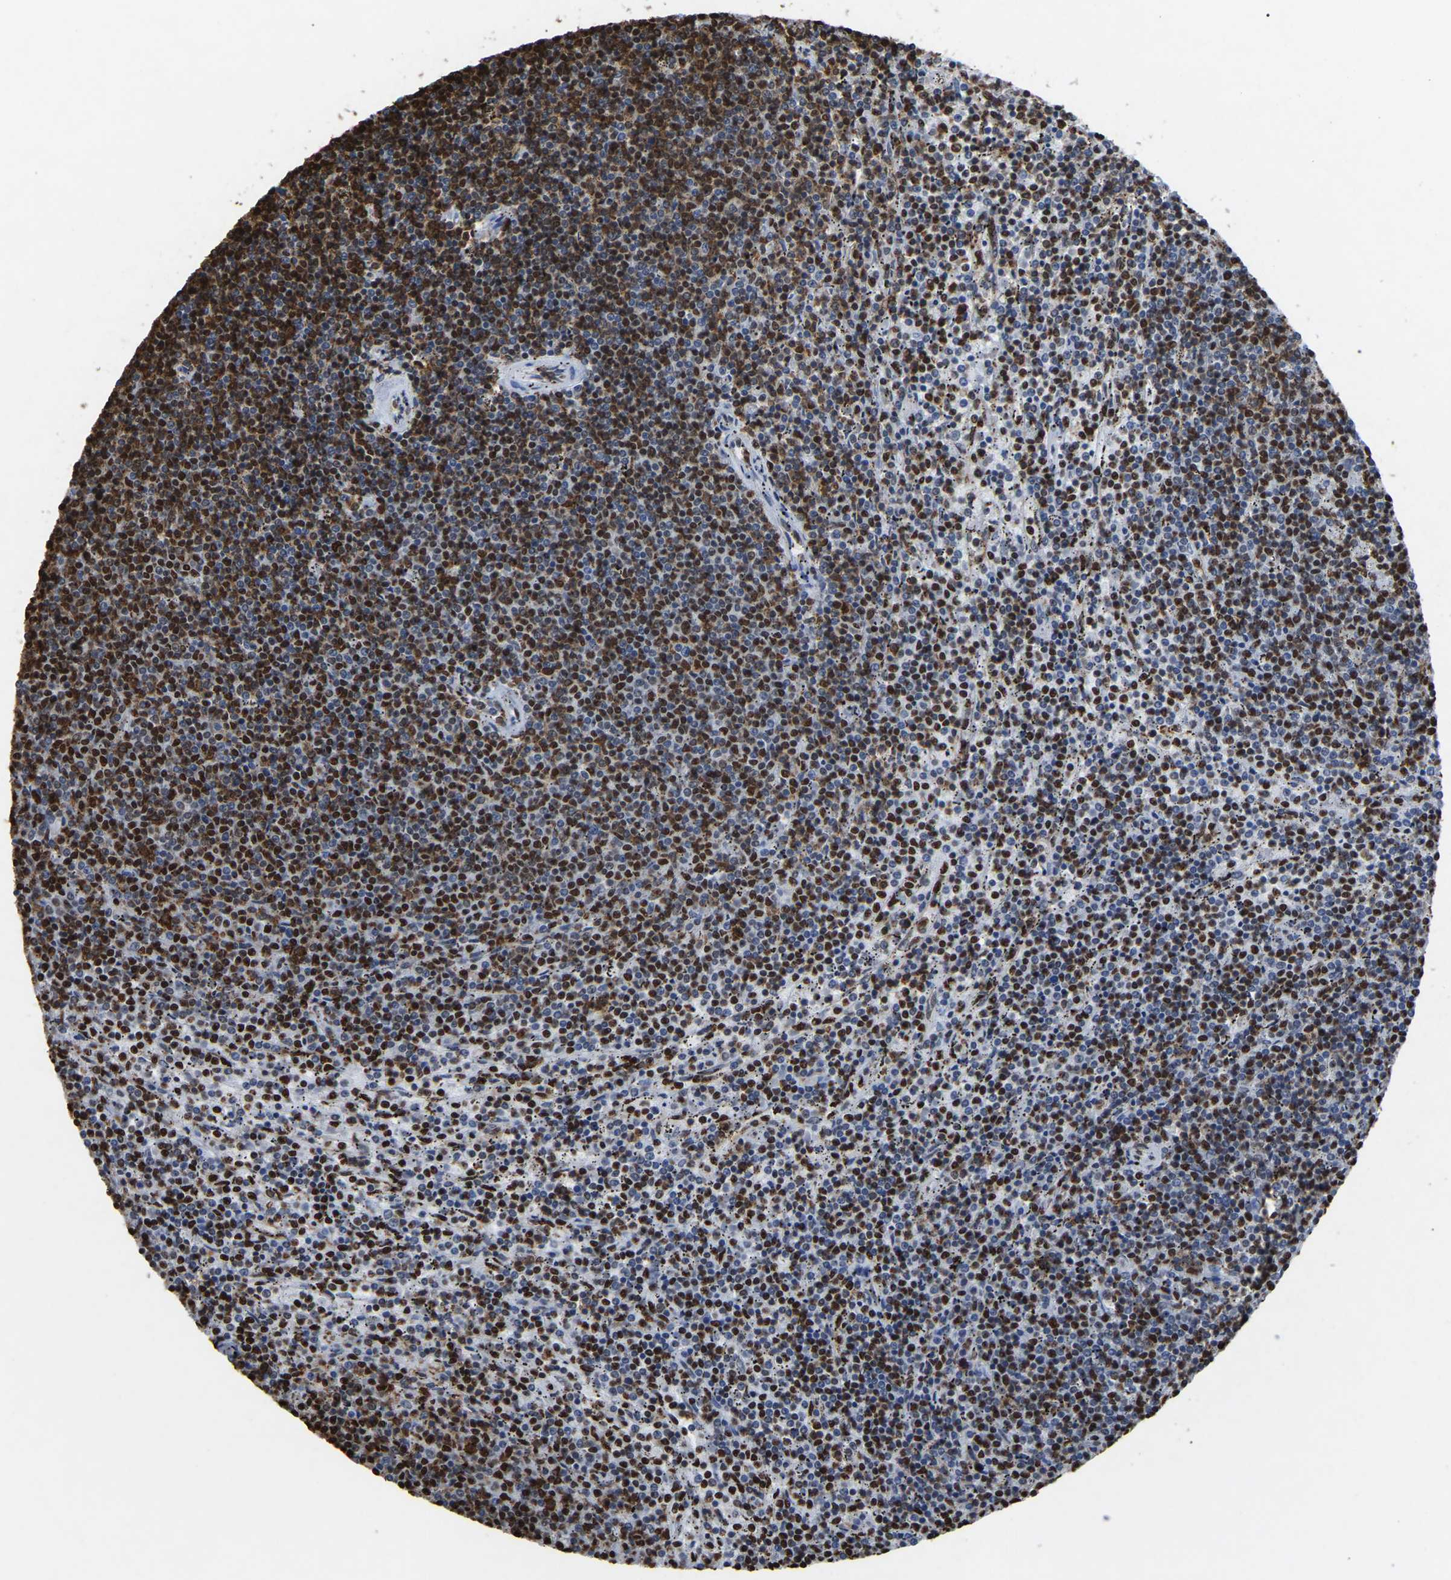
{"staining": {"intensity": "strong", "quantity": "25%-75%", "location": "nuclear"}, "tissue": "lymphoma", "cell_type": "Tumor cells", "image_type": "cancer", "snomed": [{"axis": "morphology", "description": "Malignant lymphoma, non-Hodgkin's type, Low grade"}, {"axis": "topography", "description": "Spleen"}], "caption": "Brown immunohistochemical staining in human lymphoma demonstrates strong nuclear expression in about 25%-75% of tumor cells.", "gene": "RBL2", "patient": {"sex": "female", "age": 50}}